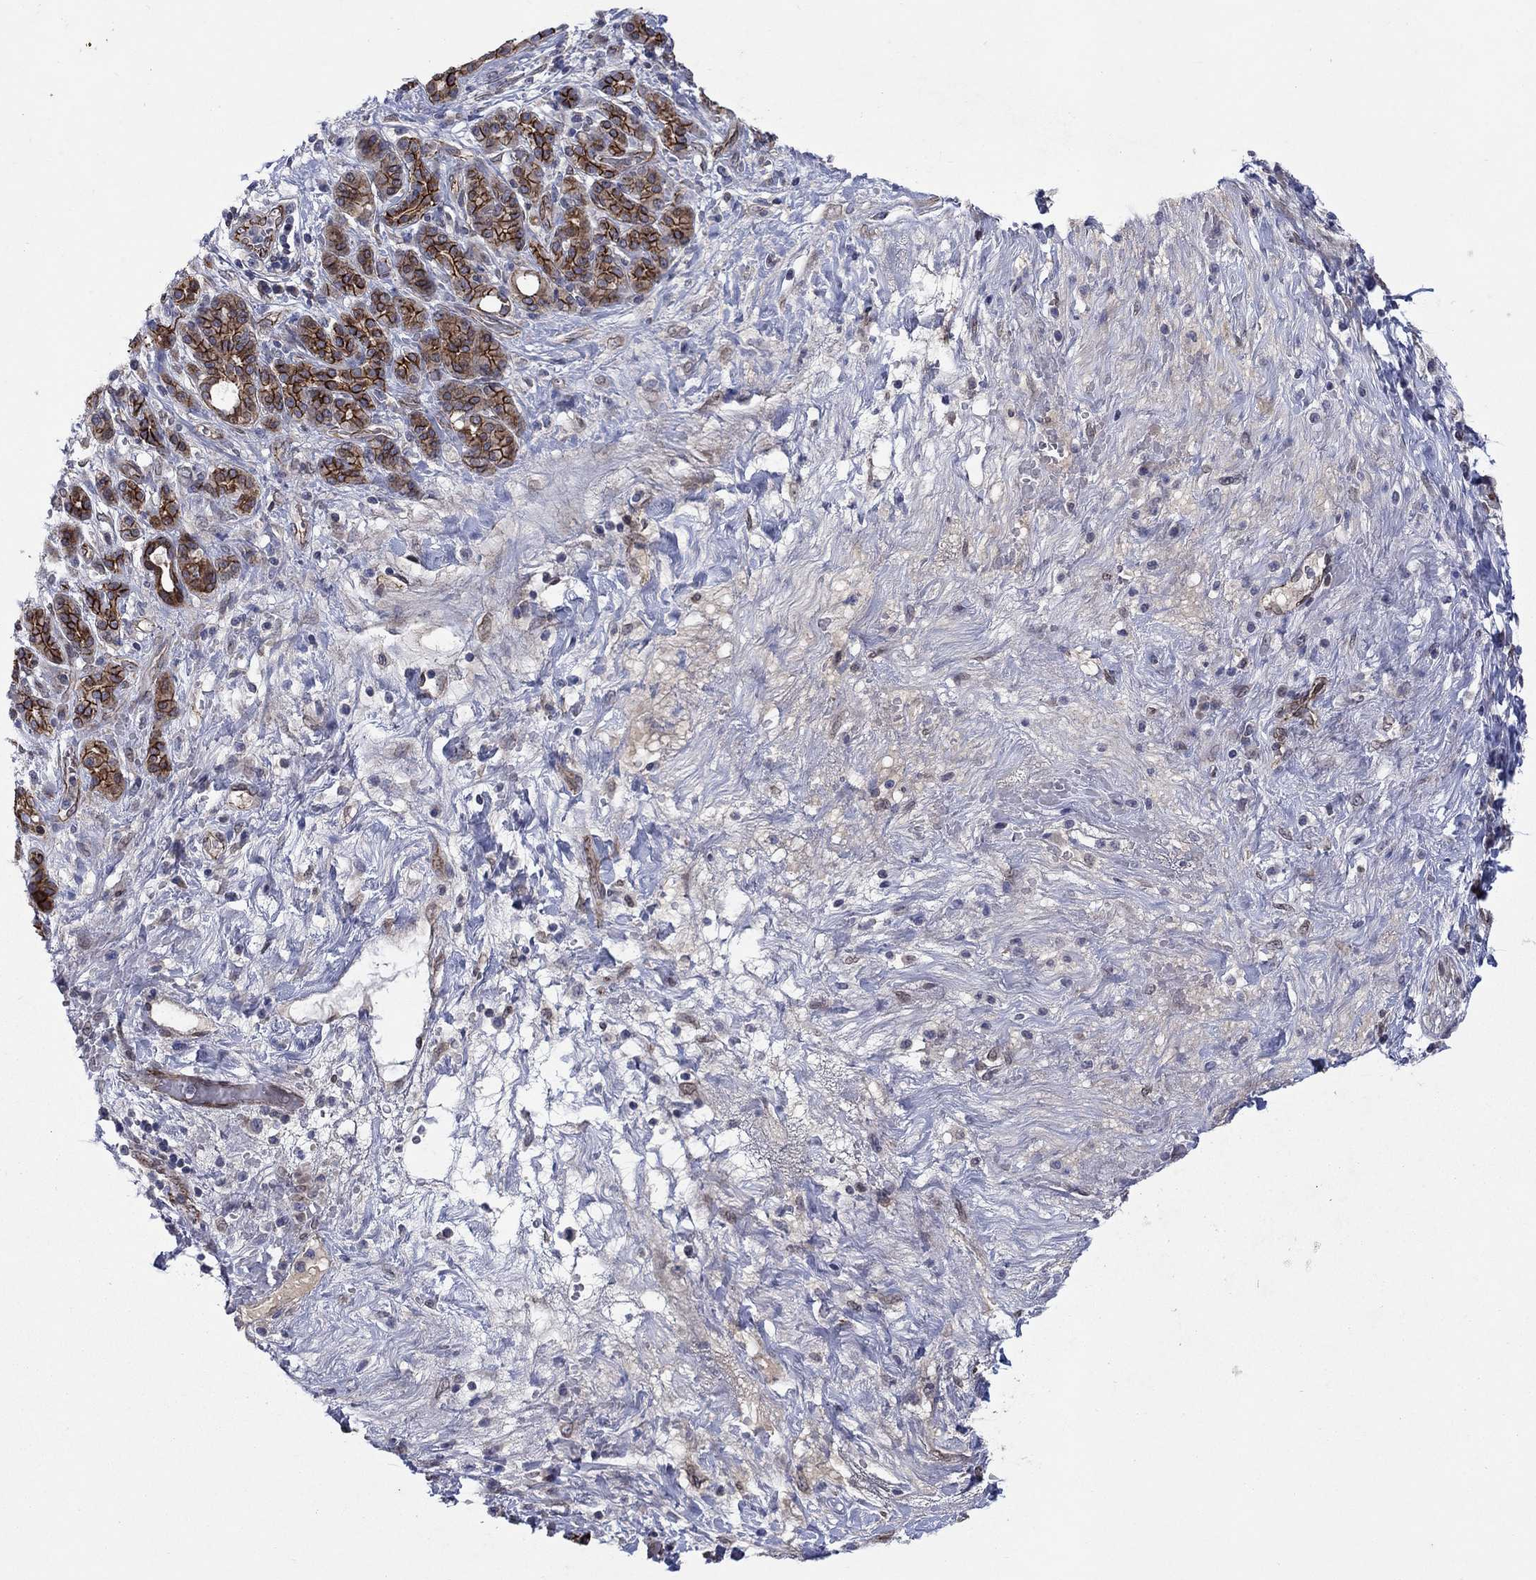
{"staining": {"intensity": "strong", "quantity": ">75%", "location": "cytoplasmic/membranous"}, "tissue": "pancreatic cancer", "cell_type": "Tumor cells", "image_type": "cancer", "snomed": [{"axis": "morphology", "description": "Adenocarcinoma, NOS"}, {"axis": "topography", "description": "Pancreas"}], "caption": "Immunohistochemistry (IHC) photomicrograph of neoplastic tissue: pancreatic adenocarcinoma stained using IHC displays high levels of strong protein expression localized specifically in the cytoplasmic/membranous of tumor cells, appearing as a cytoplasmic/membranous brown color.", "gene": "EMC9", "patient": {"sex": "male", "age": 44}}